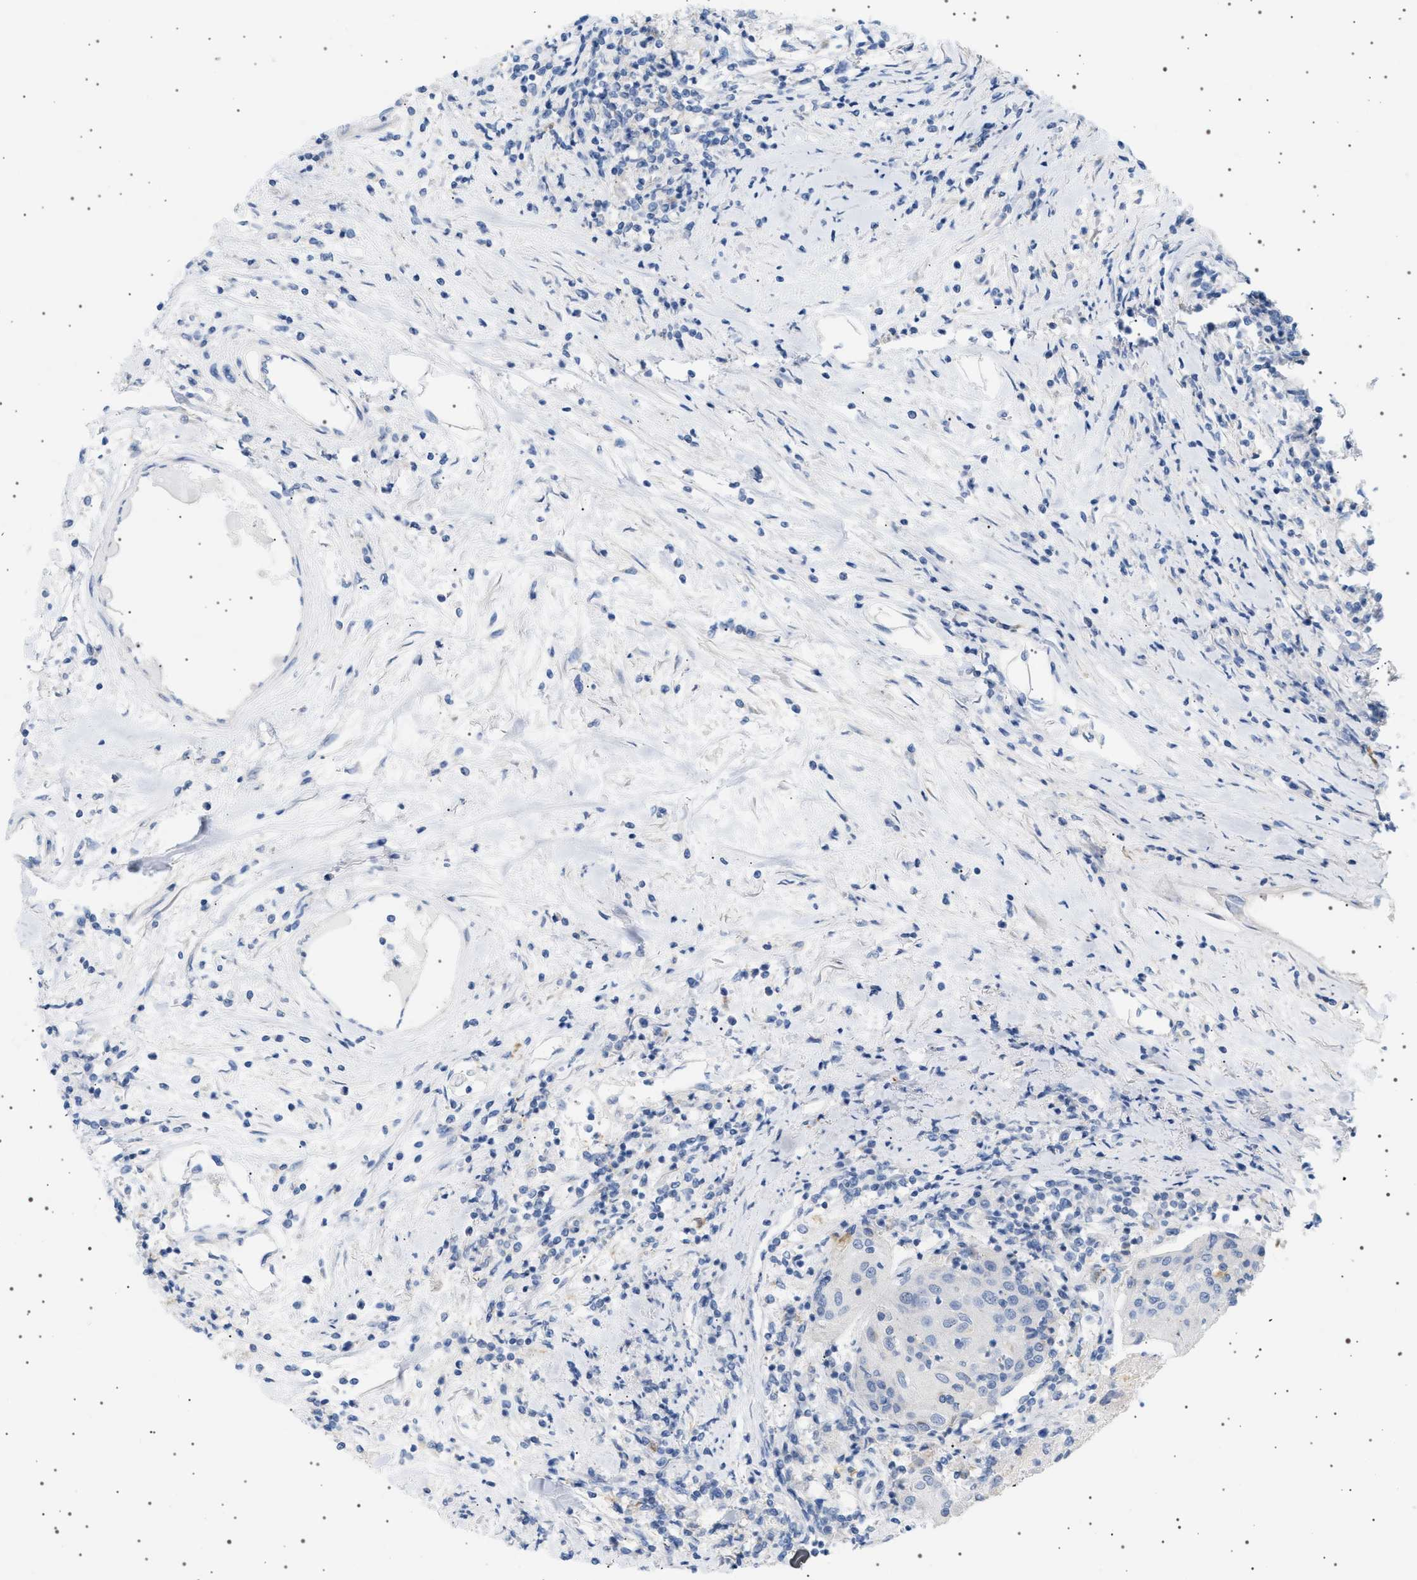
{"staining": {"intensity": "negative", "quantity": "none", "location": "none"}, "tissue": "urothelial cancer", "cell_type": "Tumor cells", "image_type": "cancer", "snomed": [{"axis": "morphology", "description": "Urothelial carcinoma, High grade"}, {"axis": "topography", "description": "Urinary bladder"}], "caption": "DAB immunohistochemical staining of high-grade urothelial carcinoma exhibits no significant expression in tumor cells.", "gene": "ADCY10", "patient": {"sex": "female", "age": 85}}